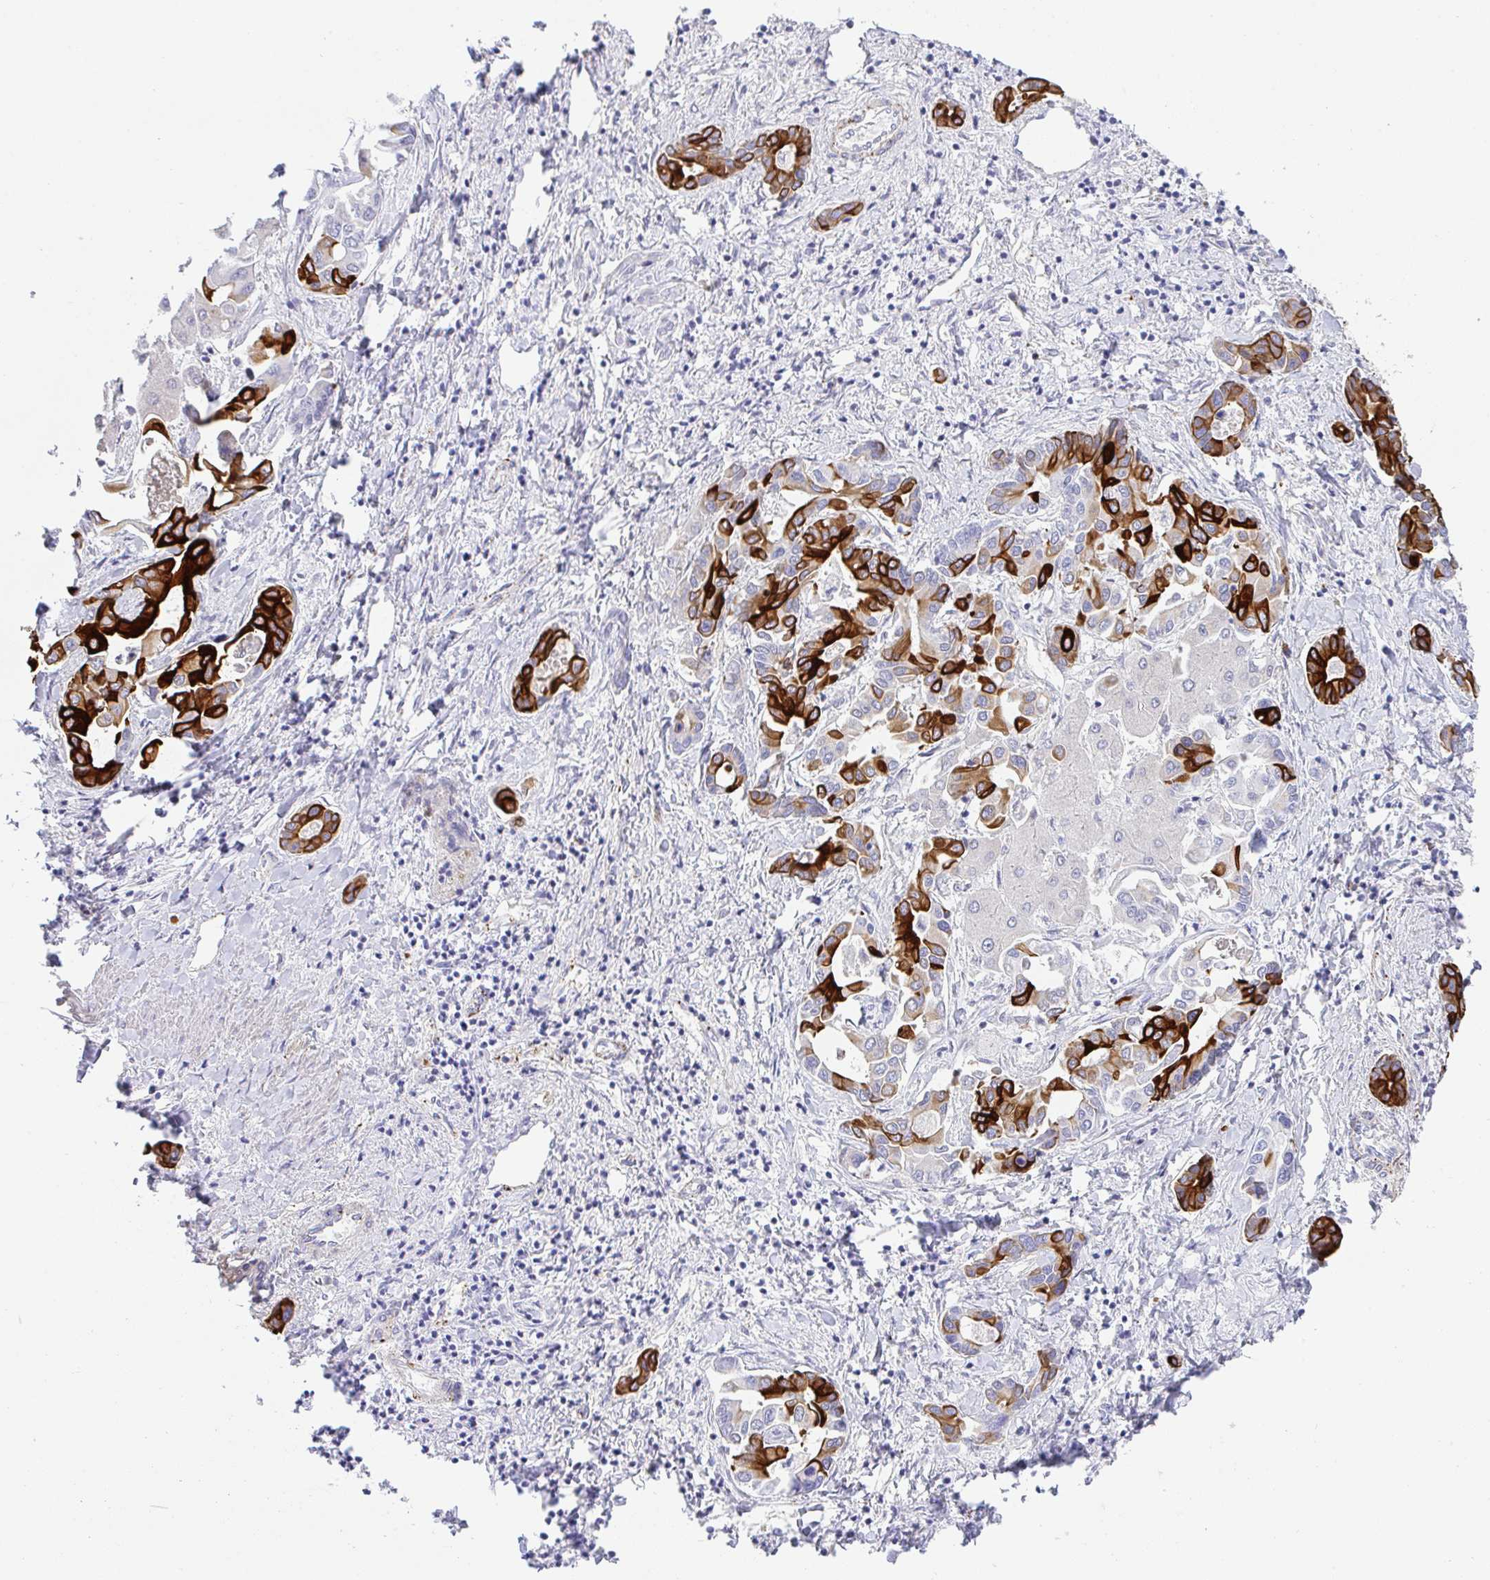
{"staining": {"intensity": "strong", "quantity": ">75%", "location": "cytoplasmic/membranous"}, "tissue": "liver cancer", "cell_type": "Tumor cells", "image_type": "cancer", "snomed": [{"axis": "morphology", "description": "Cholangiocarcinoma"}, {"axis": "topography", "description": "Liver"}], "caption": "Cholangiocarcinoma (liver) stained for a protein reveals strong cytoplasmic/membranous positivity in tumor cells.", "gene": "TNFAIP8", "patient": {"sex": "male", "age": 66}}